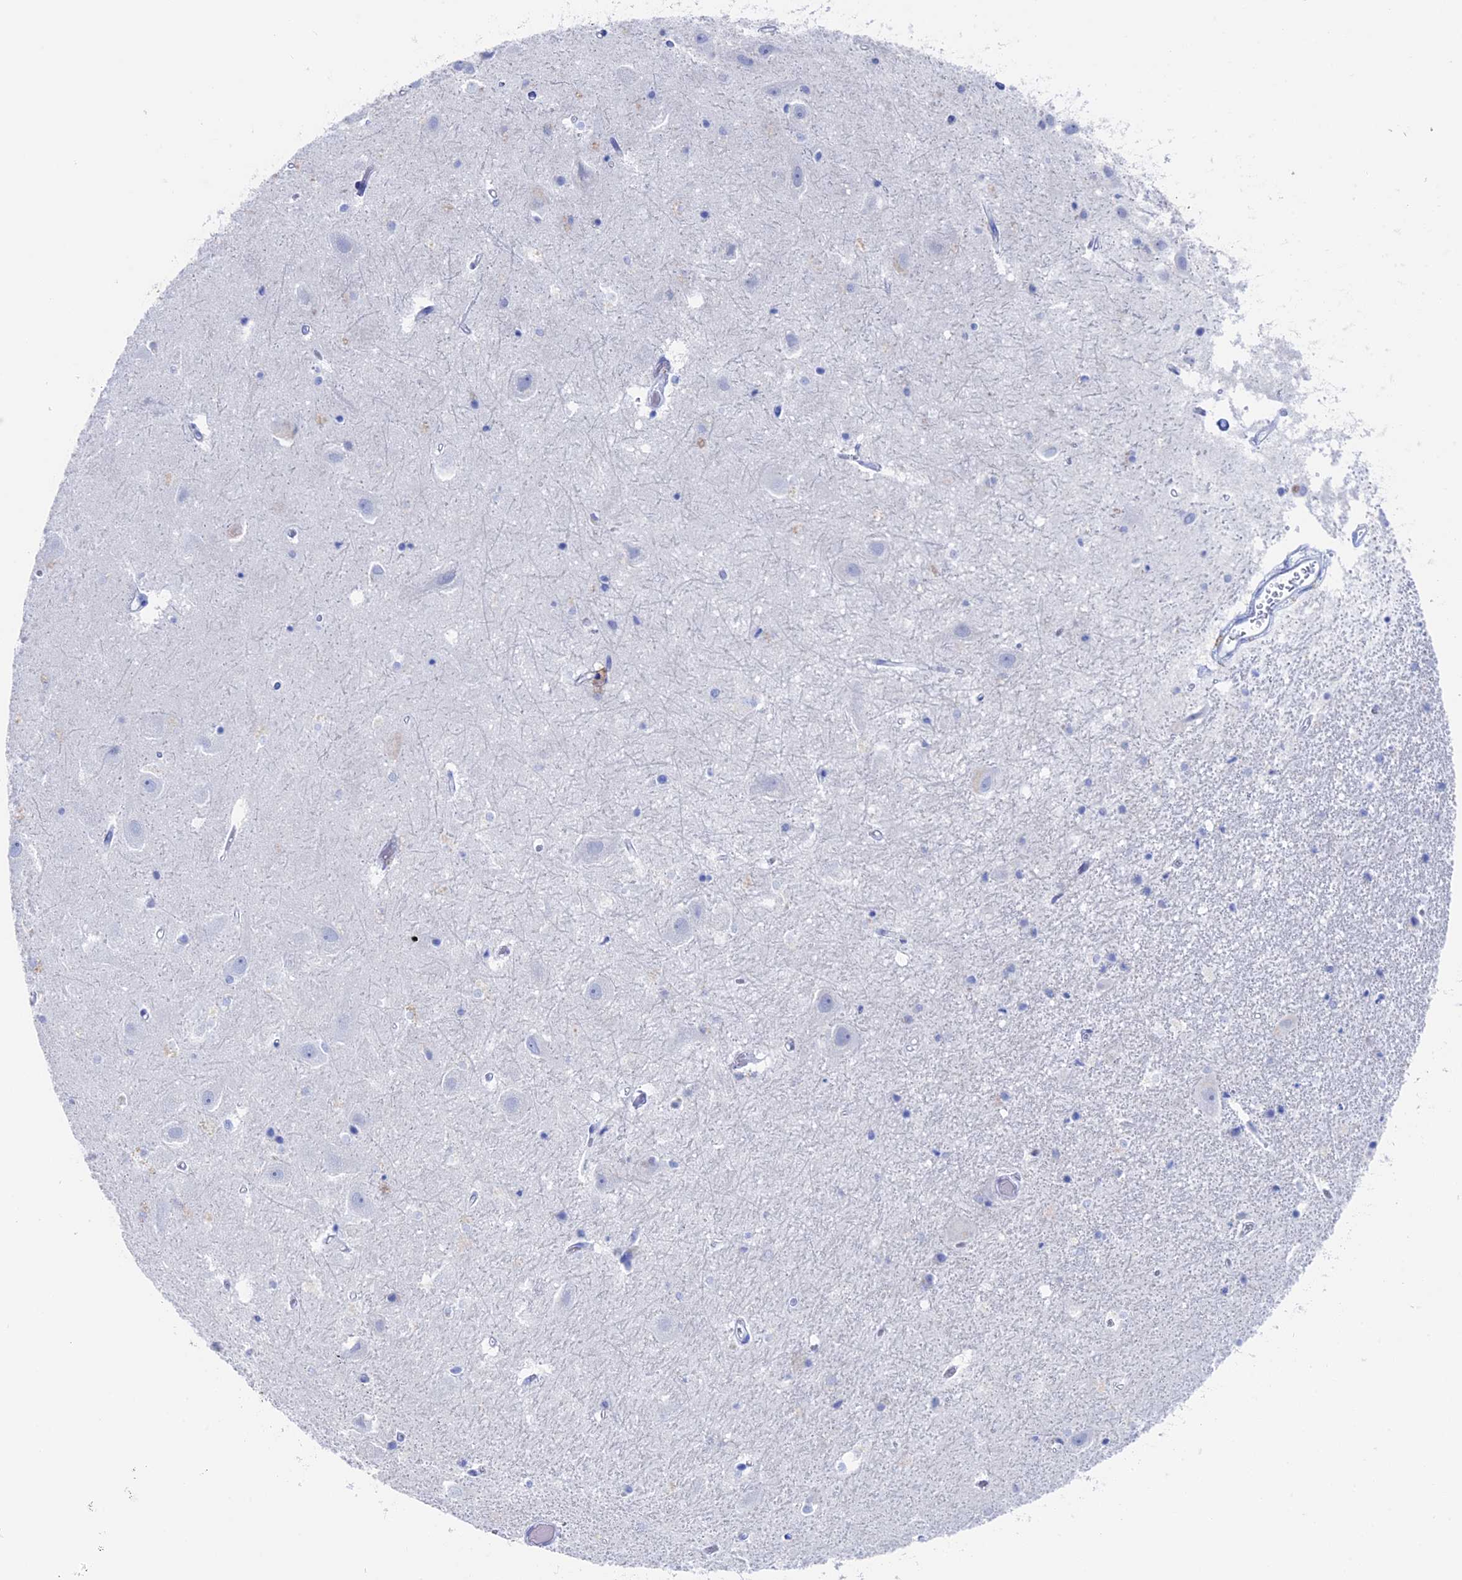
{"staining": {"intensity": "negative", "quantity": "none", "location": "none"}, "tissue": "hippocampus", "cell_type": "Glial cells", "image_type": "normal", "snomed": [{"axis": "morphology", "description": "Normal tissue, NOS"}, {"axis": "topography", "description": "Hippocampus"}], "caption": "Immunohistochemical staining of unremarkable human hippocampus demonstrates no significant staining in glial cells.", "gene": "UNC119", "patient": {"sex": "female", "age": 52}}